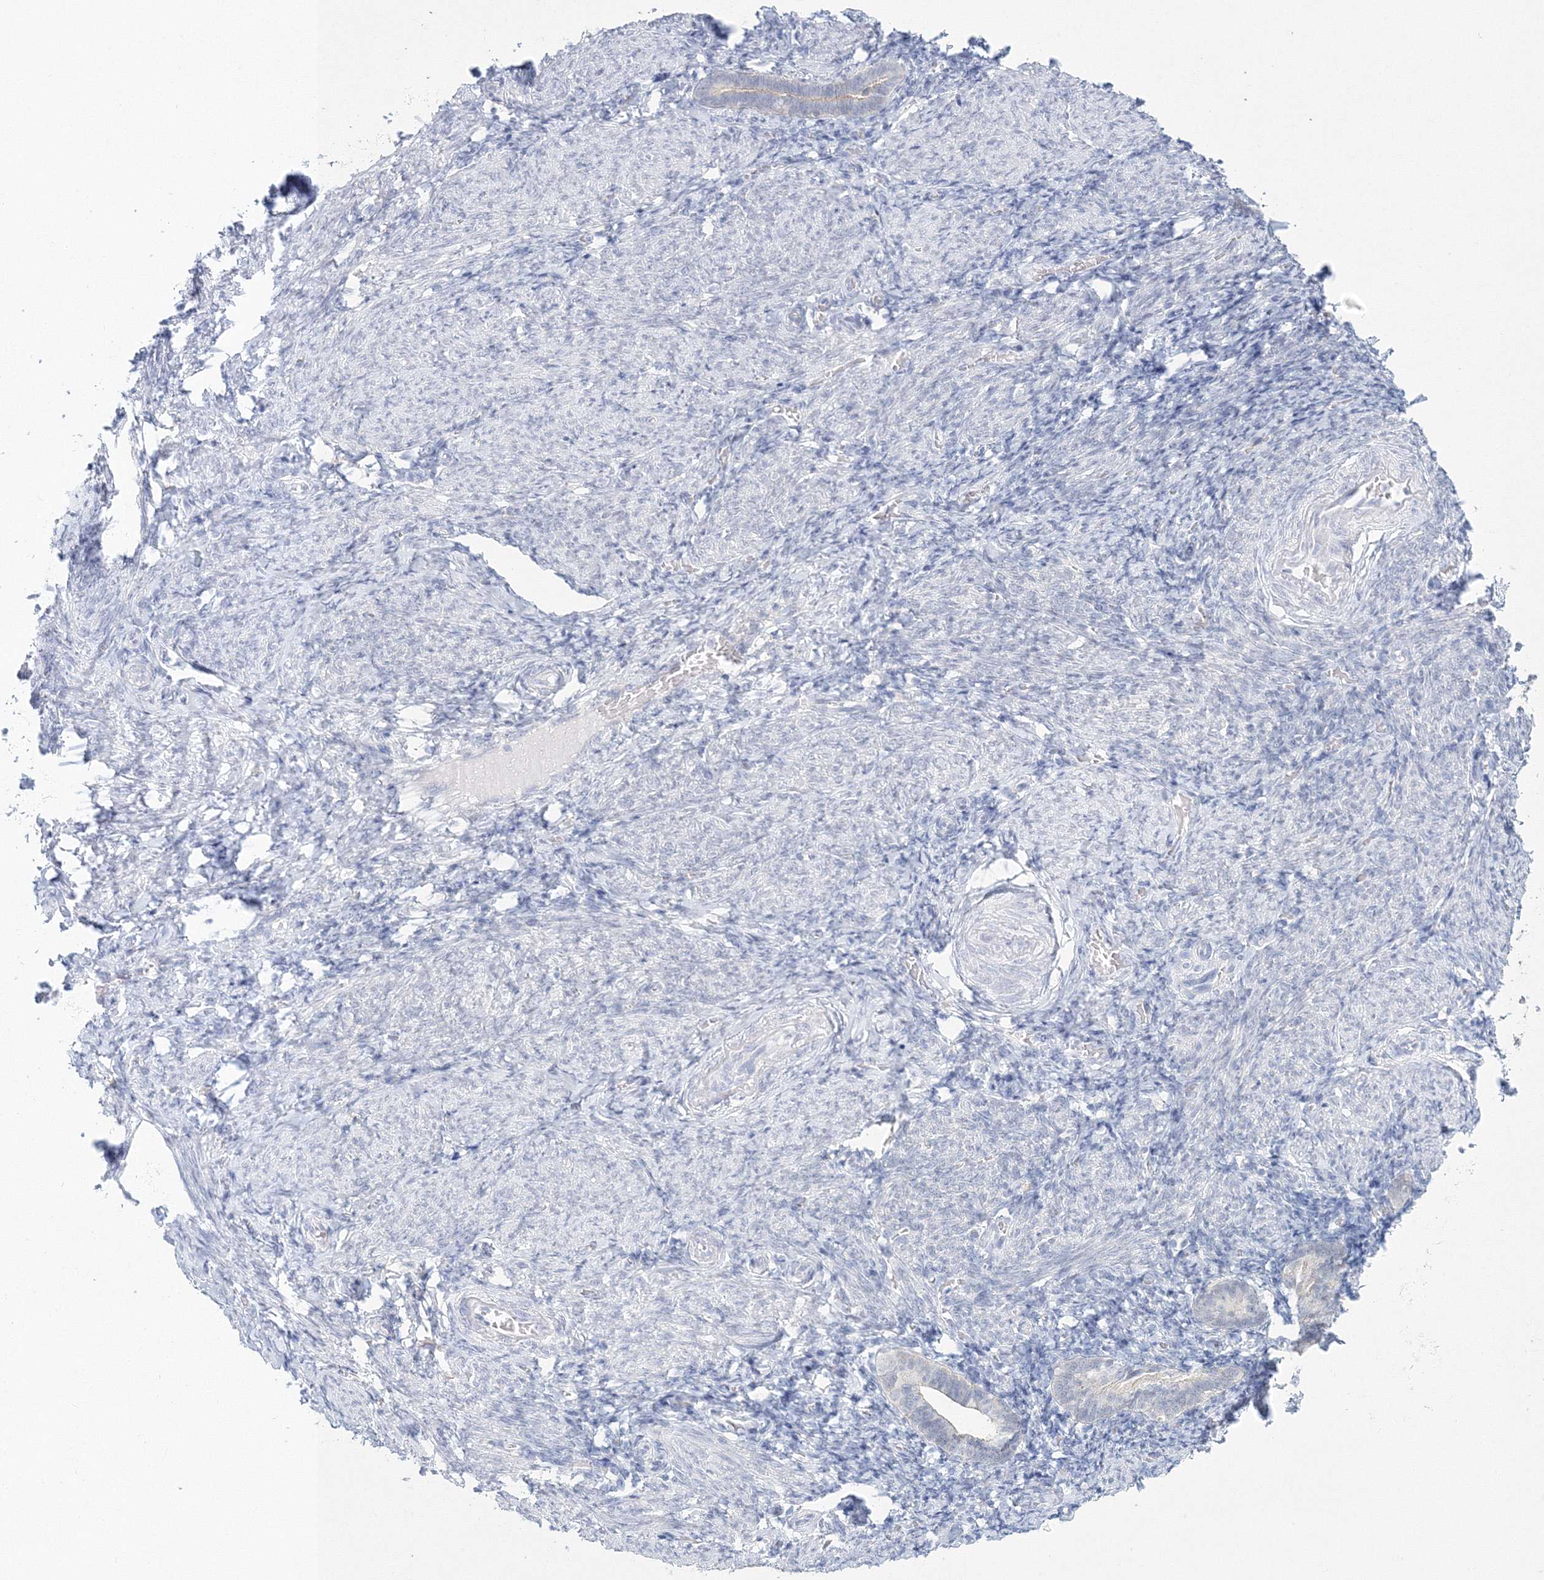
{"staining": {"intensity": "negative", "quantity": "none", "location": "none"}, "tissue": "endometrium", "cell_type": "Cells in endometrial stroma", "image_type": "normal", "snomed": [{"axis": "morphology", "description": "Normal tissue, NOS"}, {"axis": "topography", "description": "Endometrium"}], "caption": "This is an IHC photomicrograph of unremarkable human endometrium. There is no positivity in cells in endometrial stroma.", "gene": "VSIG1", "patient": {"sex": "female", "age": 51}}